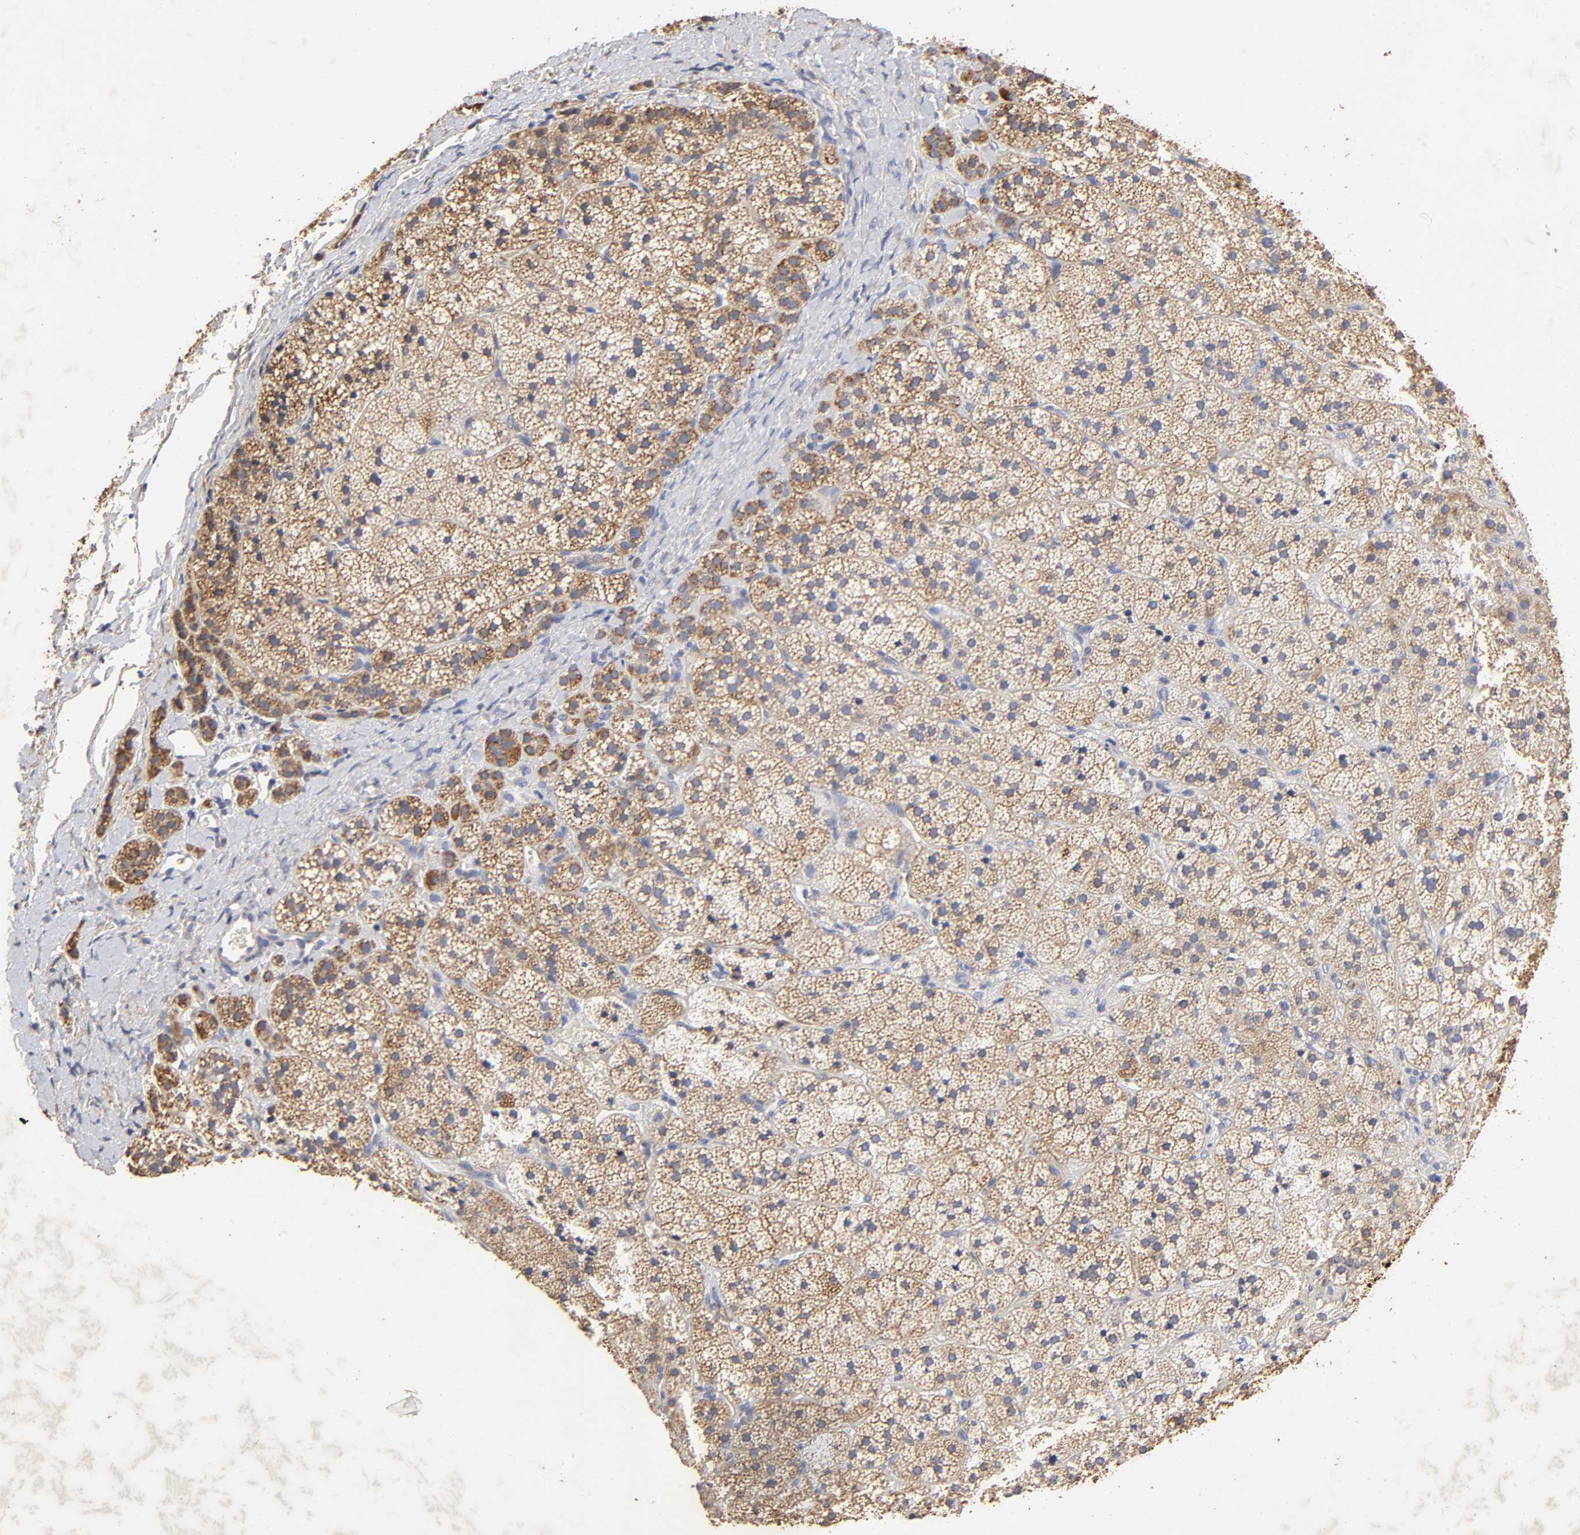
{"staining": {"intensity": "moderate", "quantity": ">75%", "location": "cytoplasmic/membranous"}, "tissue": "adrenal gland", "cell_type": "Glandular cells", "image_type": "normal", "snomed": [{"axis": "morphology", "description": "Normal tissue, NOS"}, {"axis": "topography", "description": "Adrenal gland"}], "caption": "Moderate cytoplasmic/membranous positivity for a protein is identified in approximately >75% of glandular cells of benign adrenal gland using immunohistochemistry.", "gene": "CYCS", "patient": {"sex": "female", "age": 44}}